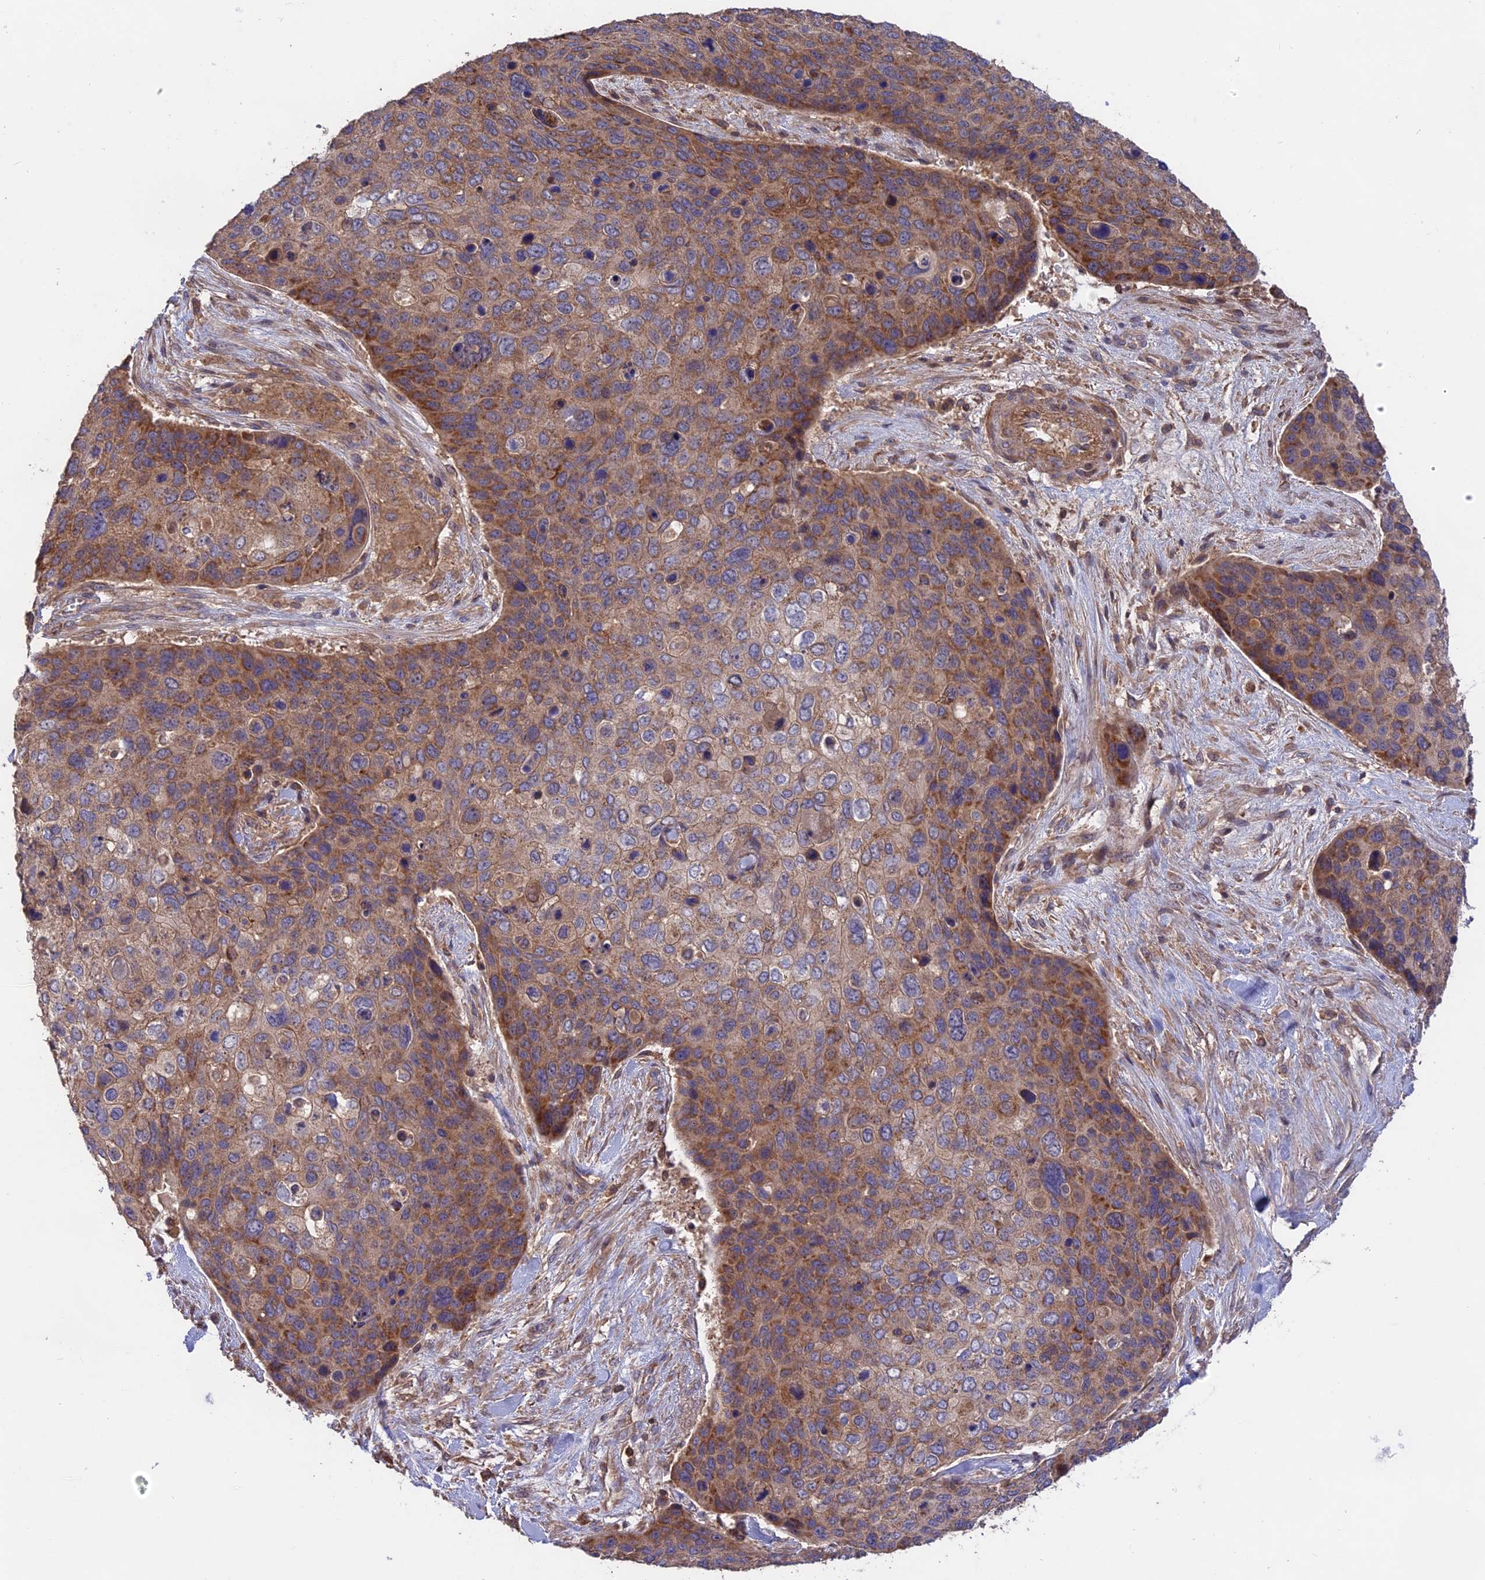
{"staining": {"intensity": "moderate", "quantity": ">75%", "location": "cytoplasmic/membranous"}, "tissue": "skin cancer", "cell_type": "Tumor cells", "image_type": "cancer", "snomed": [{"axis": "morphology", "description": "Basal cell carcinoma"}, {"axis": "topography", "description": "Skin"}], "caption": "Tumor cells show moderate cytoplasmic/membranous positivity in about >75% of cells in basal cell carcinoma (skin).", "gene": "NUDT8", "patient": {"sex": "female", "age": 74}}